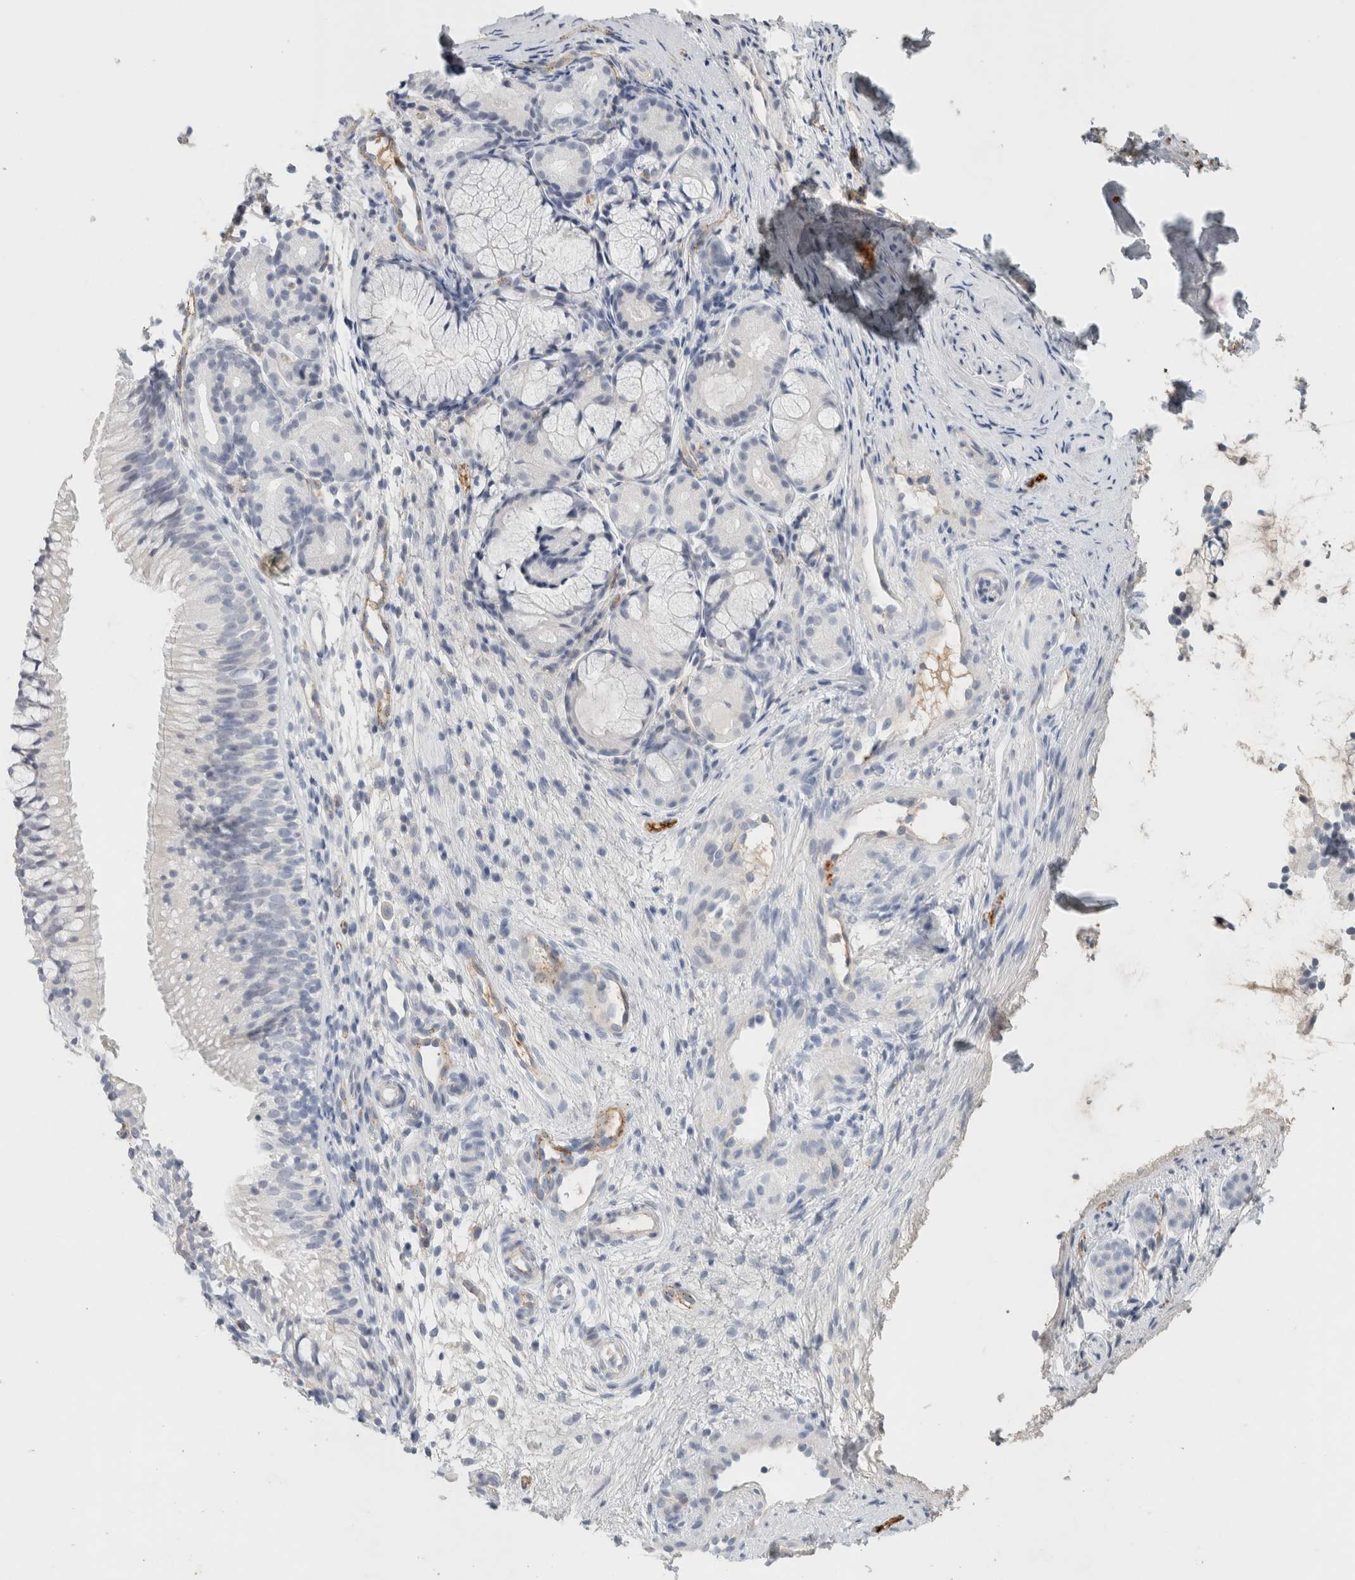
{"staining": {"intensity": "negative", "quantity": "none", "location": "none"}, "tissue": "nasopharynx", "cell_type": "Respiratory epithelial cells", "image_type": "normal", "snomed": [{"axis": "morphology", "description": "Normal tissue, NOS"}, {"axis": "morphology", "description": "Inflammation, NOS"}, {"axis": "topography", "description": "Nasopharynx"}], "caption": "Benign nasopharynx was stained to show a protein in brown. There is no significant expression in respiratory epithelial cells. (Brightfield microscopy of DAB (3,3'-diaminobenzidine) immunohistochemistry at high magnification).", "gene": "CD36", "patient": {"sex": "female", "age": 19}}